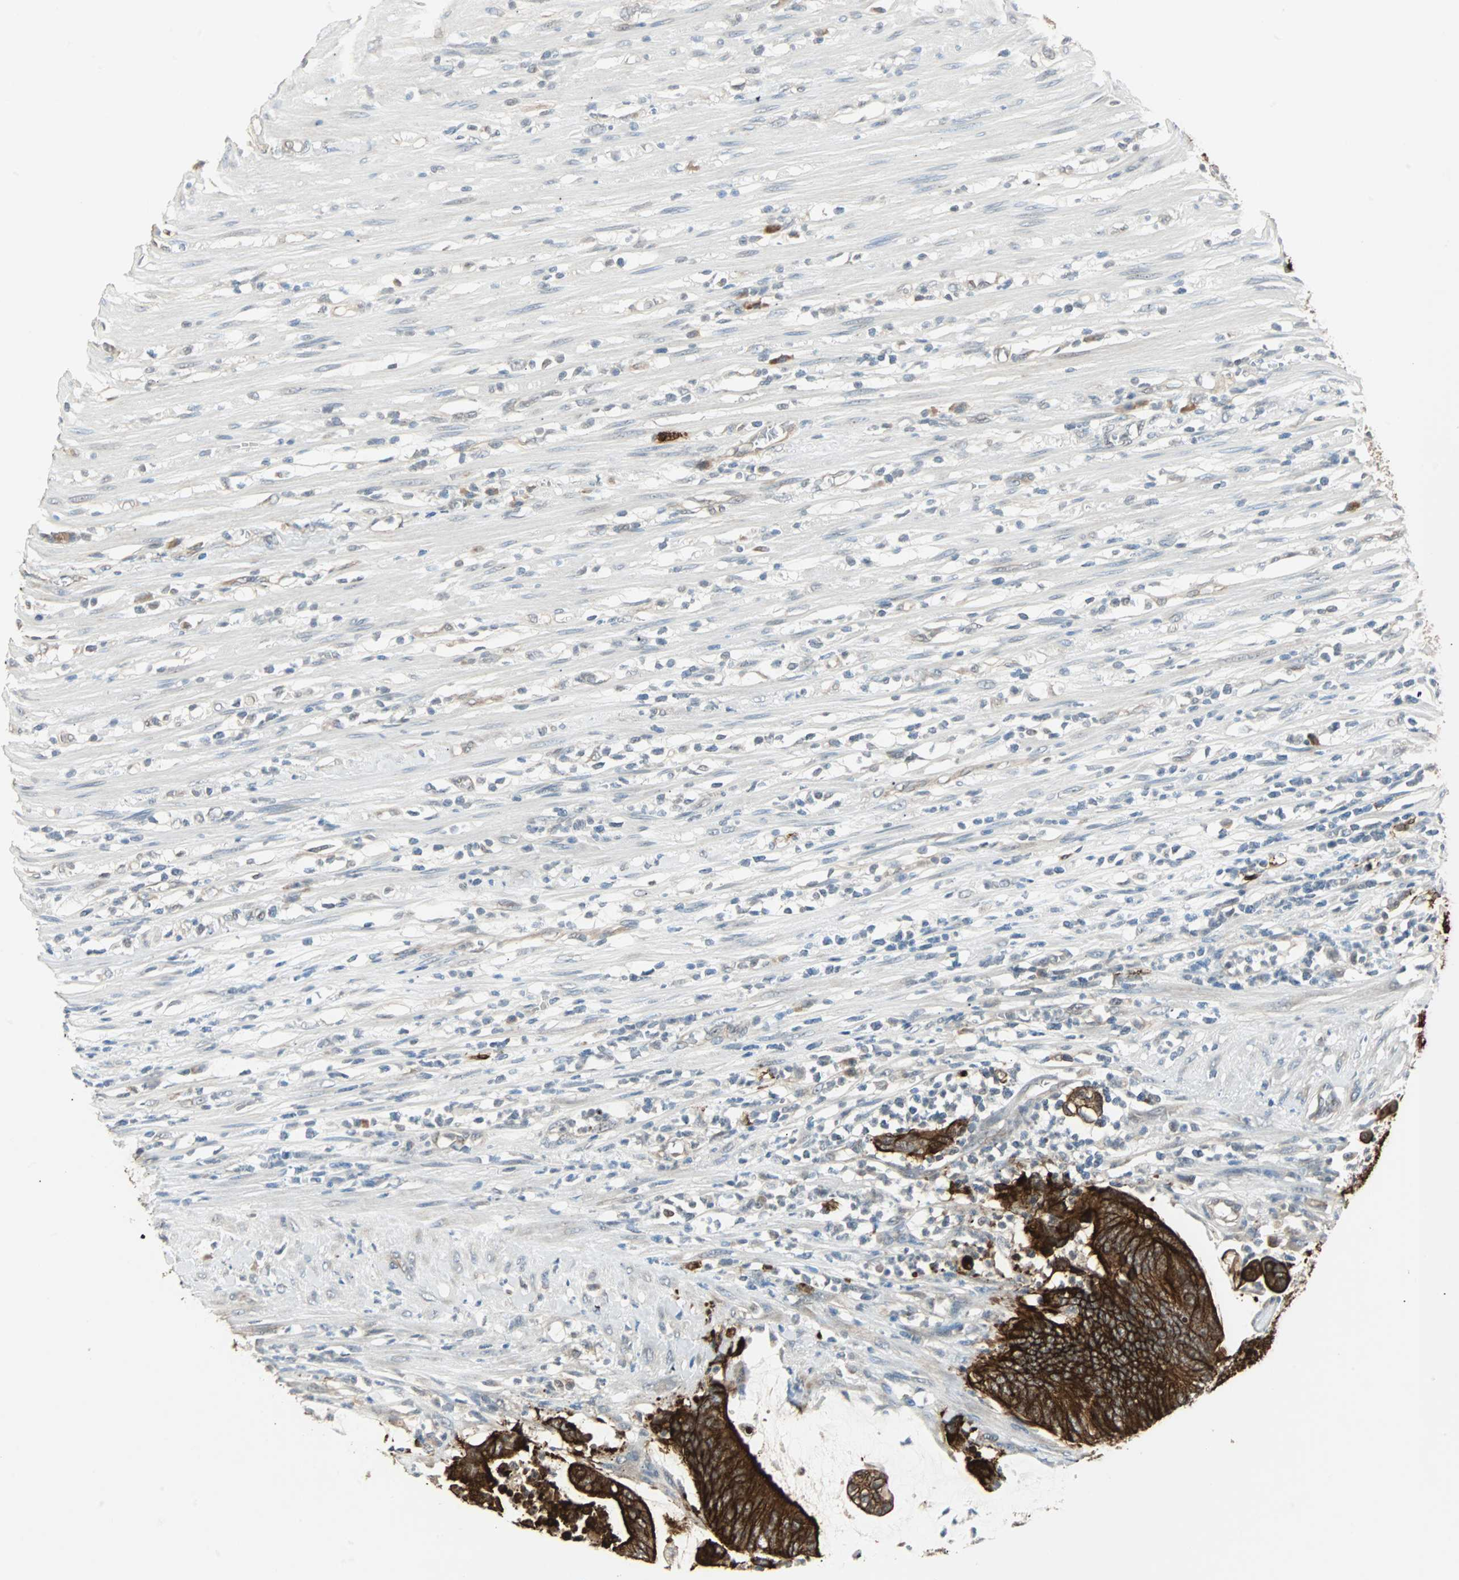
{"staining": {"intensity": "strong", "quantity": ">75%", "location": "cytoplasmic/membranous"}, "tissue": "colorectal cancer", "cell_type": "Tumor cells", "image_type": "cancer", "snomed": [{"axis": "morphology", "description": "Adenocarcinoma, NOS"}, {"axis": "topography", "description": "Rectum"}], "caption": "Tumor cells exhibit strong cytoplasmic/membranous expression in about >75% of cells in colorectal cancer.", "gene": "CMC2", "patient": {"sex": "female", "age": 66}}